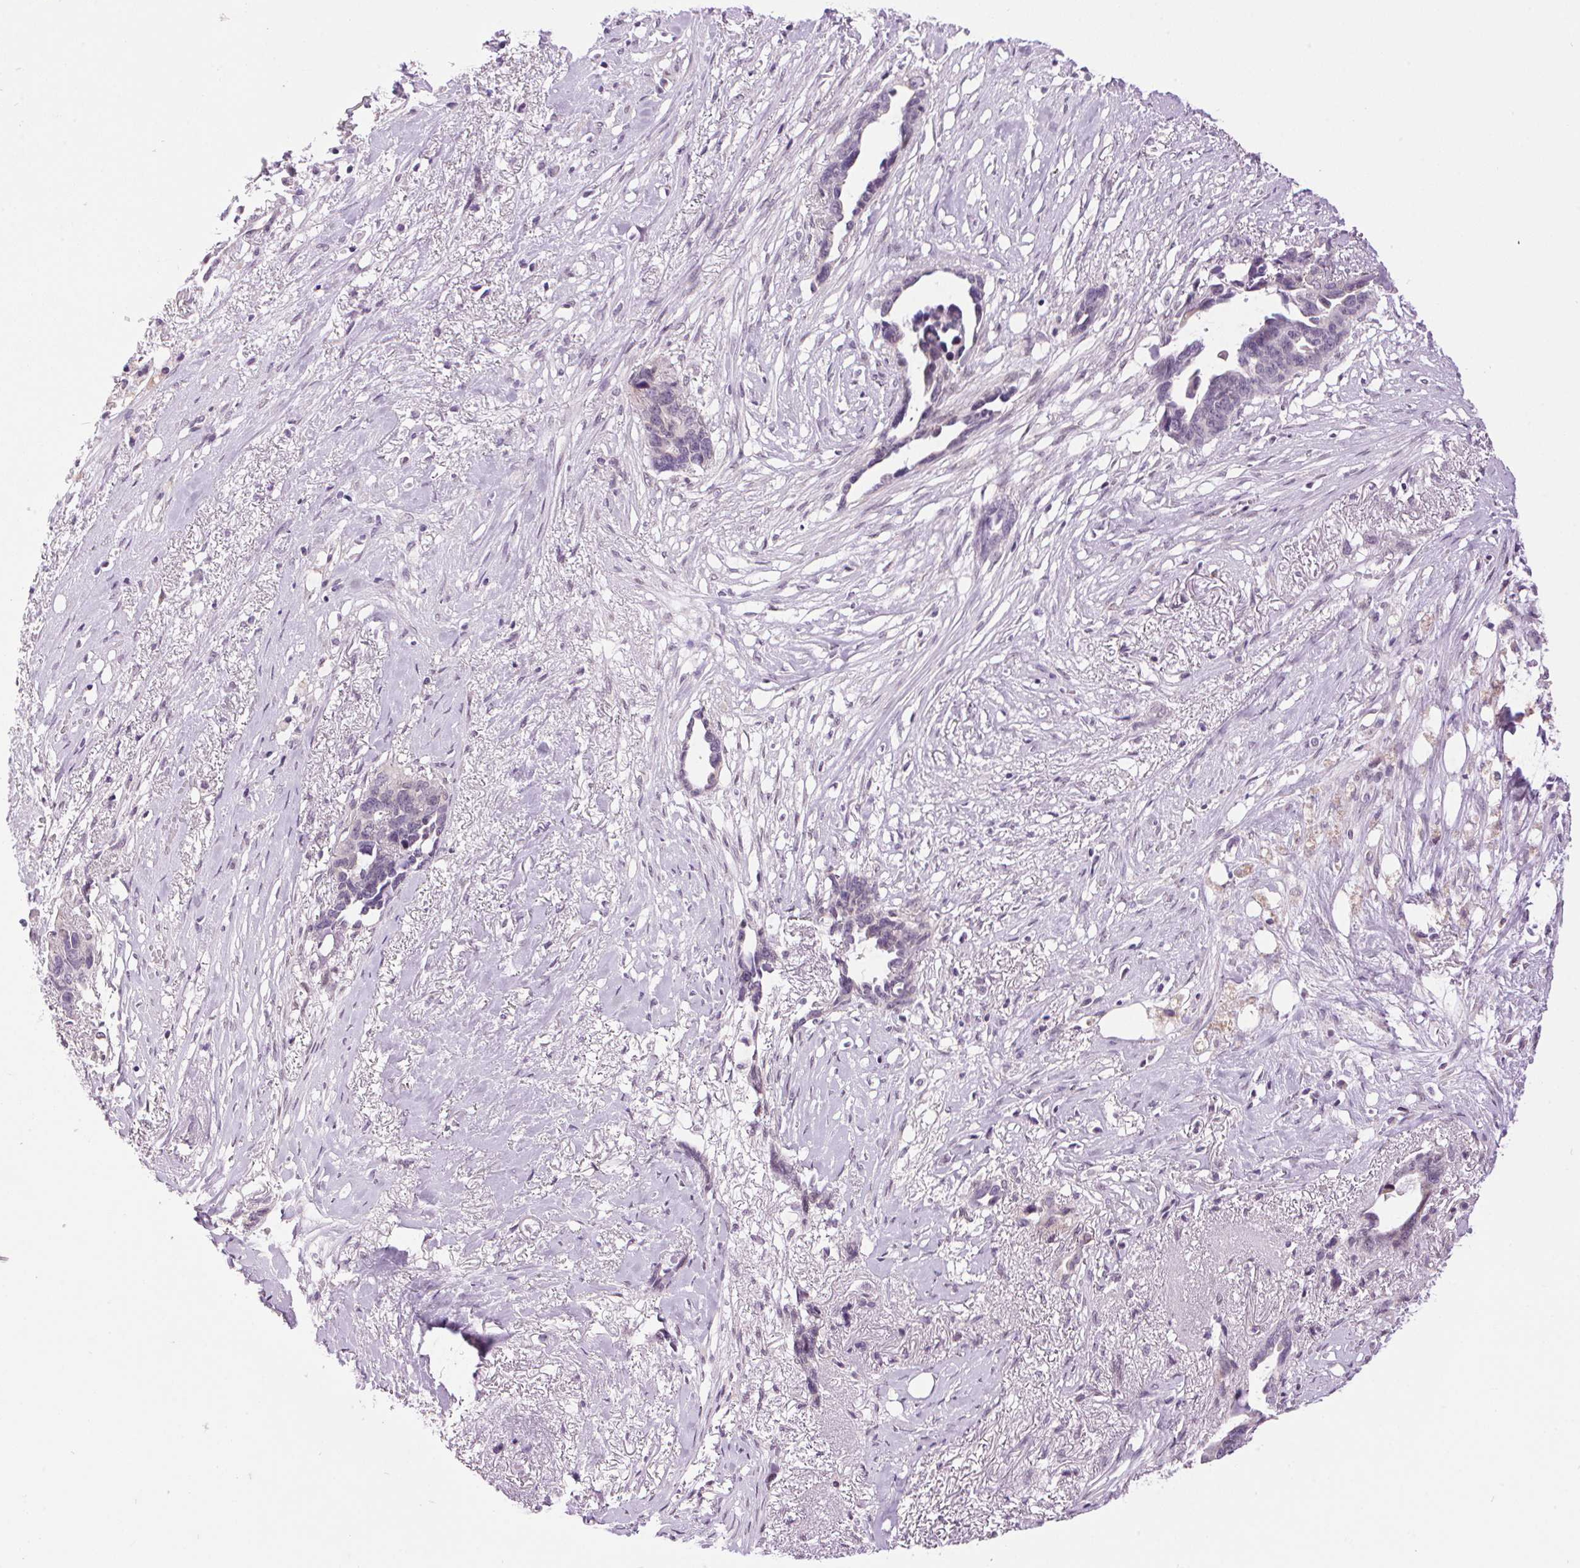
{"staining": {"intensity": "negative", "quantity": "none", "location": "none"}, "tissue": "ovarian cancer", "cell_type": "Tumor cells", "image_type": "cancer", "snomed": [{"axis": "morphology", "description": "Cystadenocarcinoma, serous, NOS"}, {"axis": "topography", "description": "Ovary"}], "caption": "This is an IHC photomicrograph of human ovarian serous cystadenocarcinoma. There is no expression in tumor cells.", "gene": "SMIM13", "patient": {"sex": "female", "age": 69}}